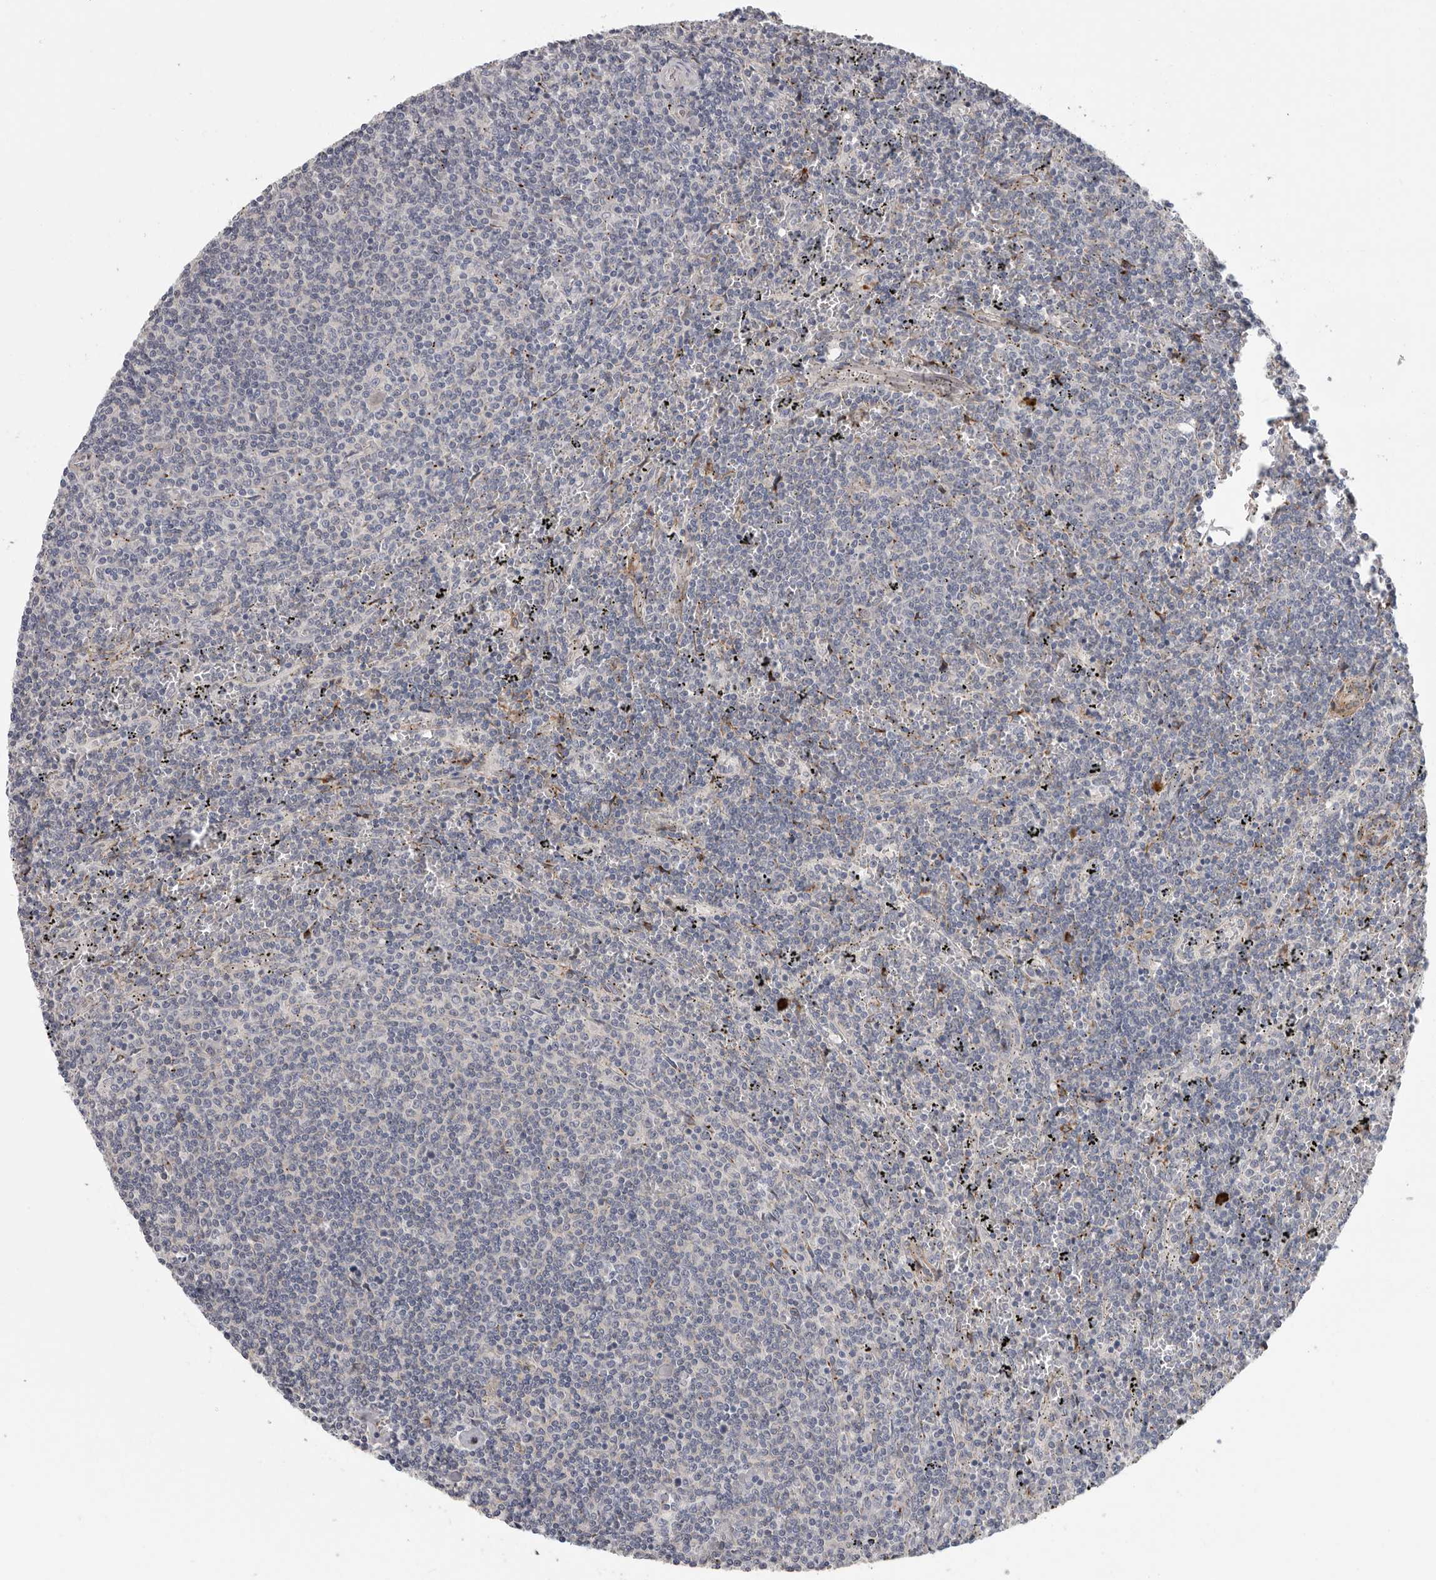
{"staining": {"intensity": "negative", "quantity": "none", "location": "none"}, "tissue": "lymphoma", "cell_type": "Tumor cells", "image_type": "cancer", "snomed": [{"axis": "morphology", "description": "Malignant lymphoma, non-Hodgkin's type, Low grade"}, {"axis": "topography", "description": "Spleen"}], "caption": "Tumor cells are negative for brown protein staining in low-grade malignant lymphoma, non-Hodgkin's type.", "gene": "ATXN3L", "patient": {"sex": "female", "age": 50}}